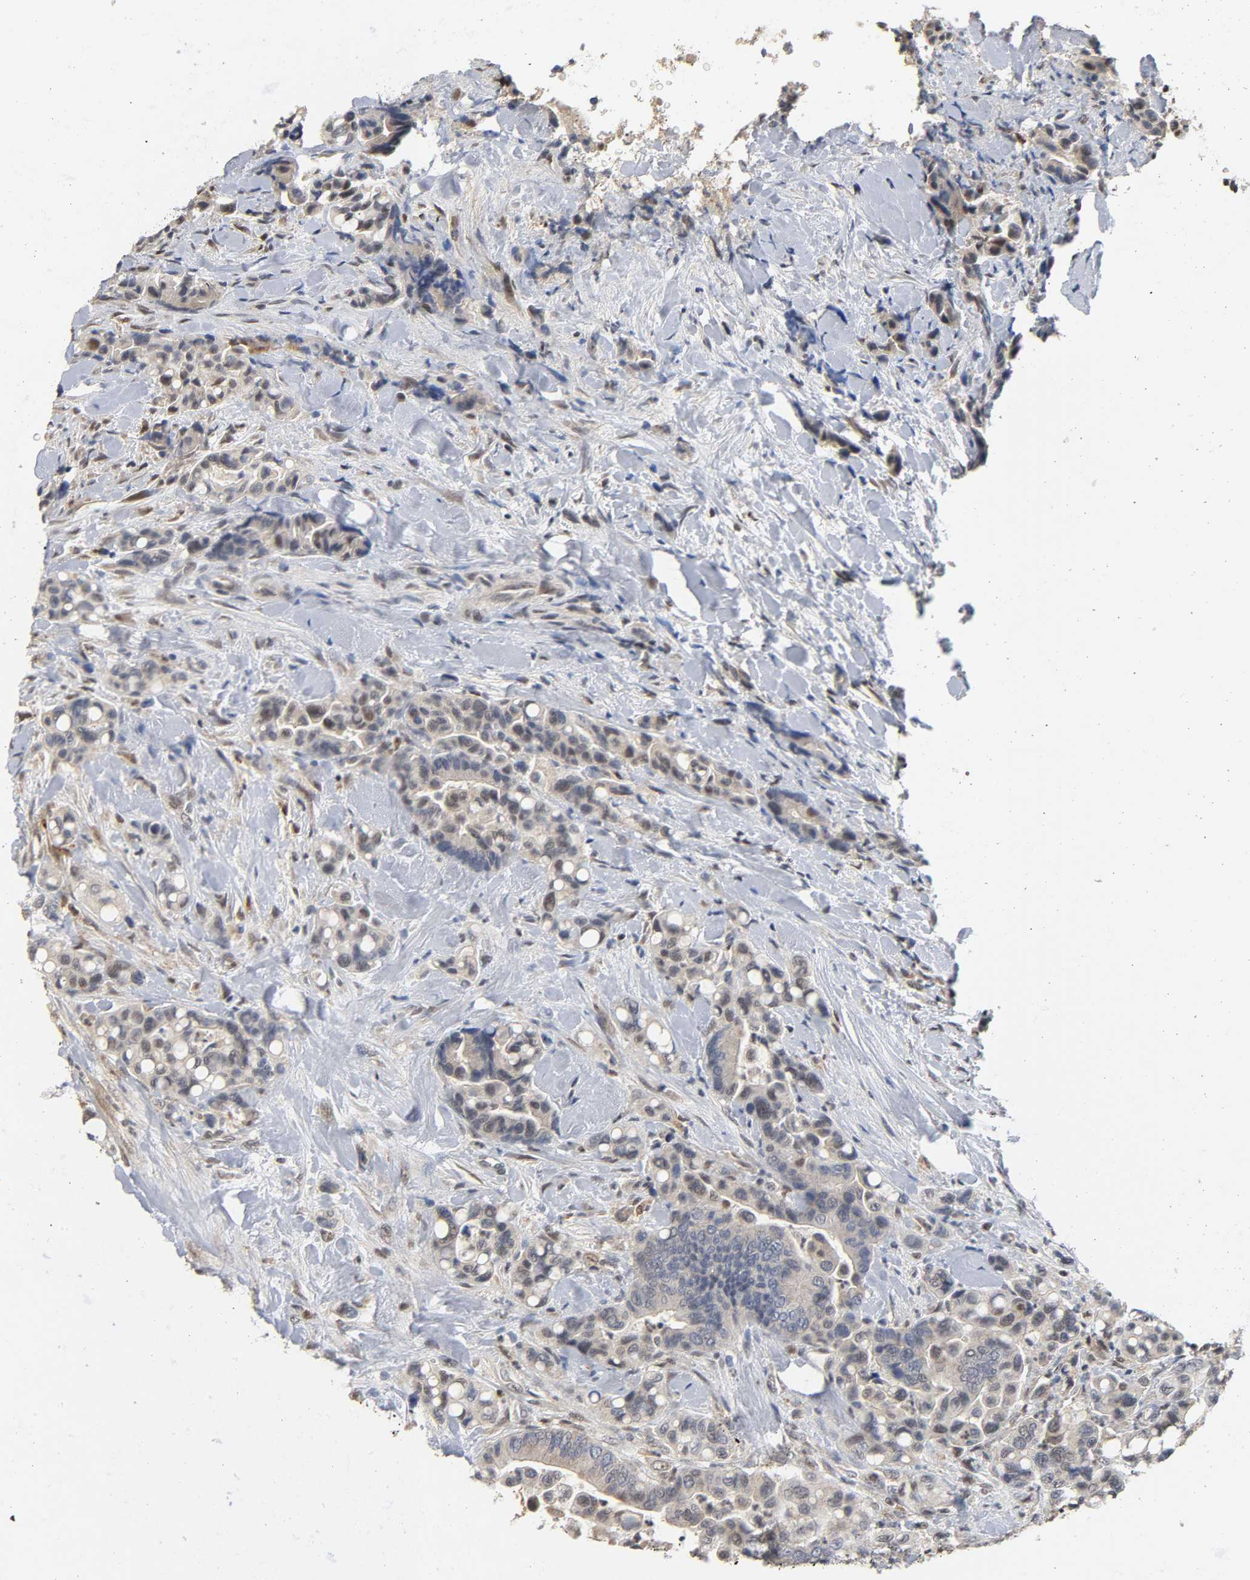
{"staining": {"intensity": "weak", "quantity": "25%-75%", "location": "cytoplasmic/membranous,nuclear"}, "tissue": "colorectal cancer", "cell_type": "Tumor cells", "image_type": "cancer", "snomed": [{"axis": "morphology", "description": "Normal tissue, NOS"}, {"axis": "morphology", "description": "Adenocarcinoma, NOS"}, {"axis": "topography", "description": "Colon"}], "caption": "Adenocarcinoma (colorectal) was stained to show a protein in brown. There is low levels of weak cytoplasmic/membranous and nuclear expression in about 25%-75% of tumor cells. (brown staining indicates protein expression, while blue staining denotes nuclei).", "gene": "KAT2B", "patient": {"sex": "male", "age": 82}}